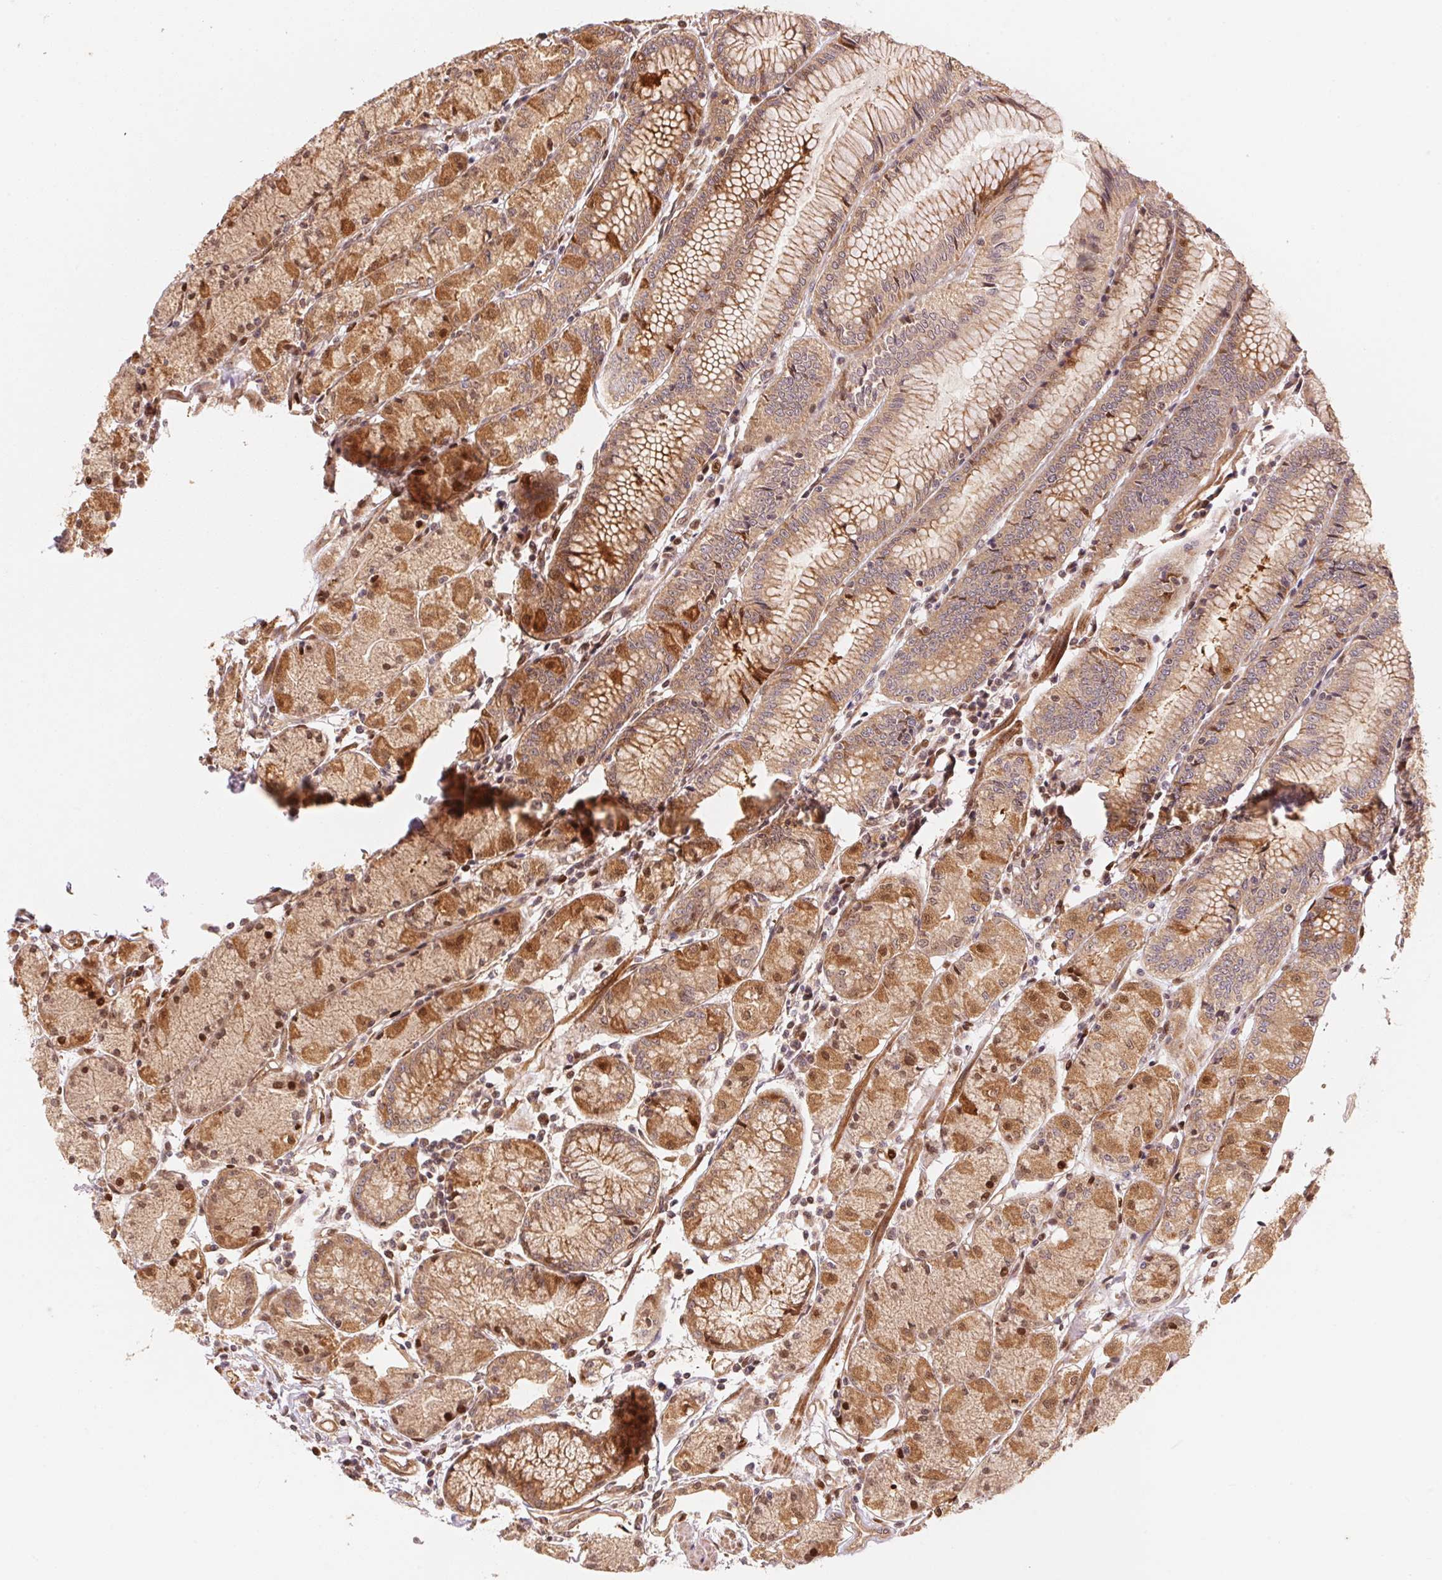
{"staining": {"intensity": "moderate", "quantity": ">75%", "location": "cytoplasmic/membranous,nuclear"}, "tissue": "stomach", "cell_type": "Glandular cells", "image_type": "normal", "snomed": [{"axis": "morphology", "description": "Normal tissue, NOS"}, {"axis": "topography", "description": "Stomach, upper"}], "caption": "A brown stain shows moderate cytoplasmic/membranous,nuclear staining of a protein in glandular cells of unremarkable human stomach. (Stains: DAB in brown, nuclei in blue, Microscopy: brightfield microscopy at high magnification).", "gene": "TNIP2", "patient": {"sex": "male", "age": 69}}